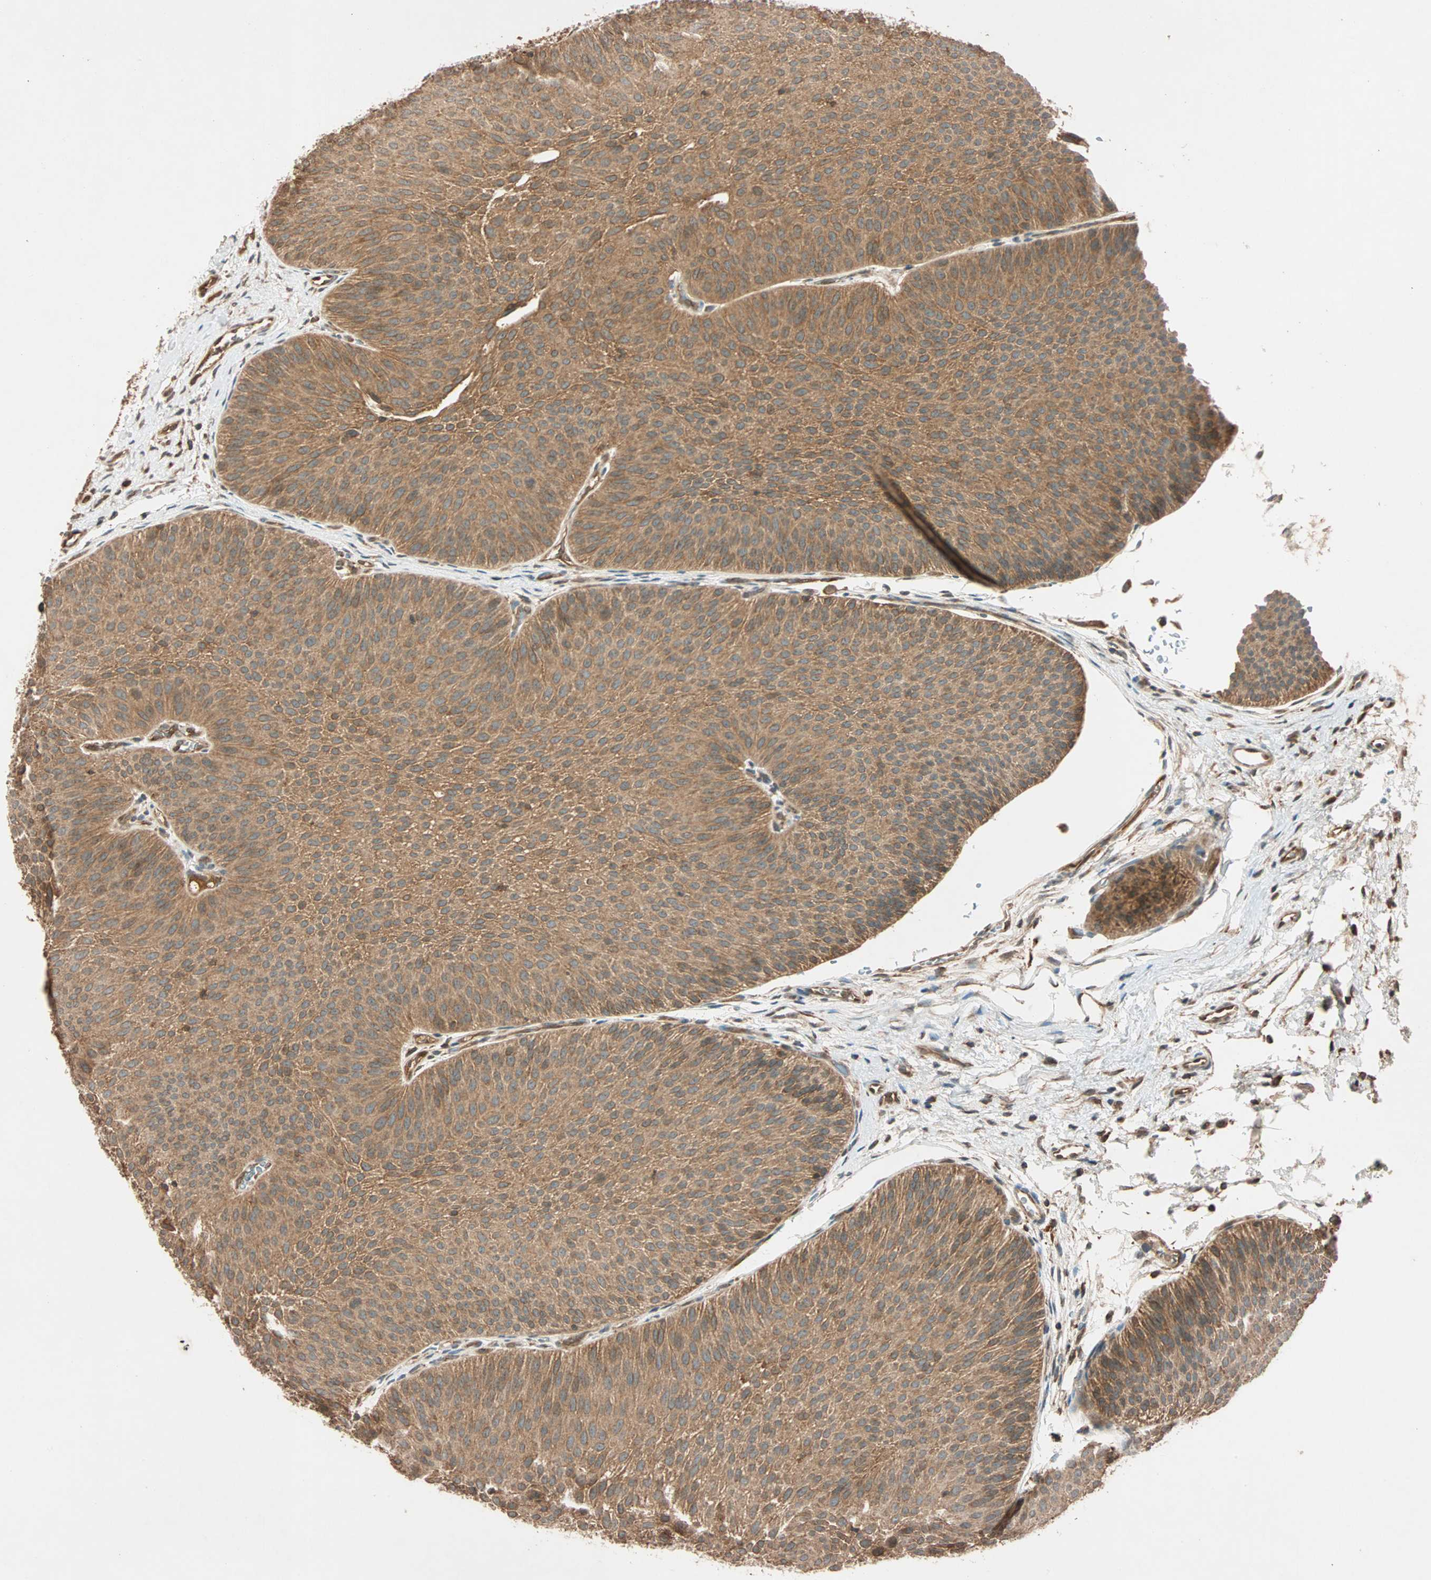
{"staining": {"intensity": "strong", "quantity": ">75%", "location": "cytoplasmic/membranous"}, "tissue": "urothelial cancer", "cell_type": "Tumor cells", "image_type": "cancer", "snomed": [{"axis": "morphology", "description": "Urothelial carcinoma, Low grade"}, {"axis": "topography", "description": "Urinary bladder"}], "caption": "Immunohistochemical staining of urothelial carcinoma (low-grade) displays strong cytoplasmic/membranous protein positivity in about >75% of tumor cells.", "gene": "MAPK1", "patient": {"sex": "female", "age": 60}}